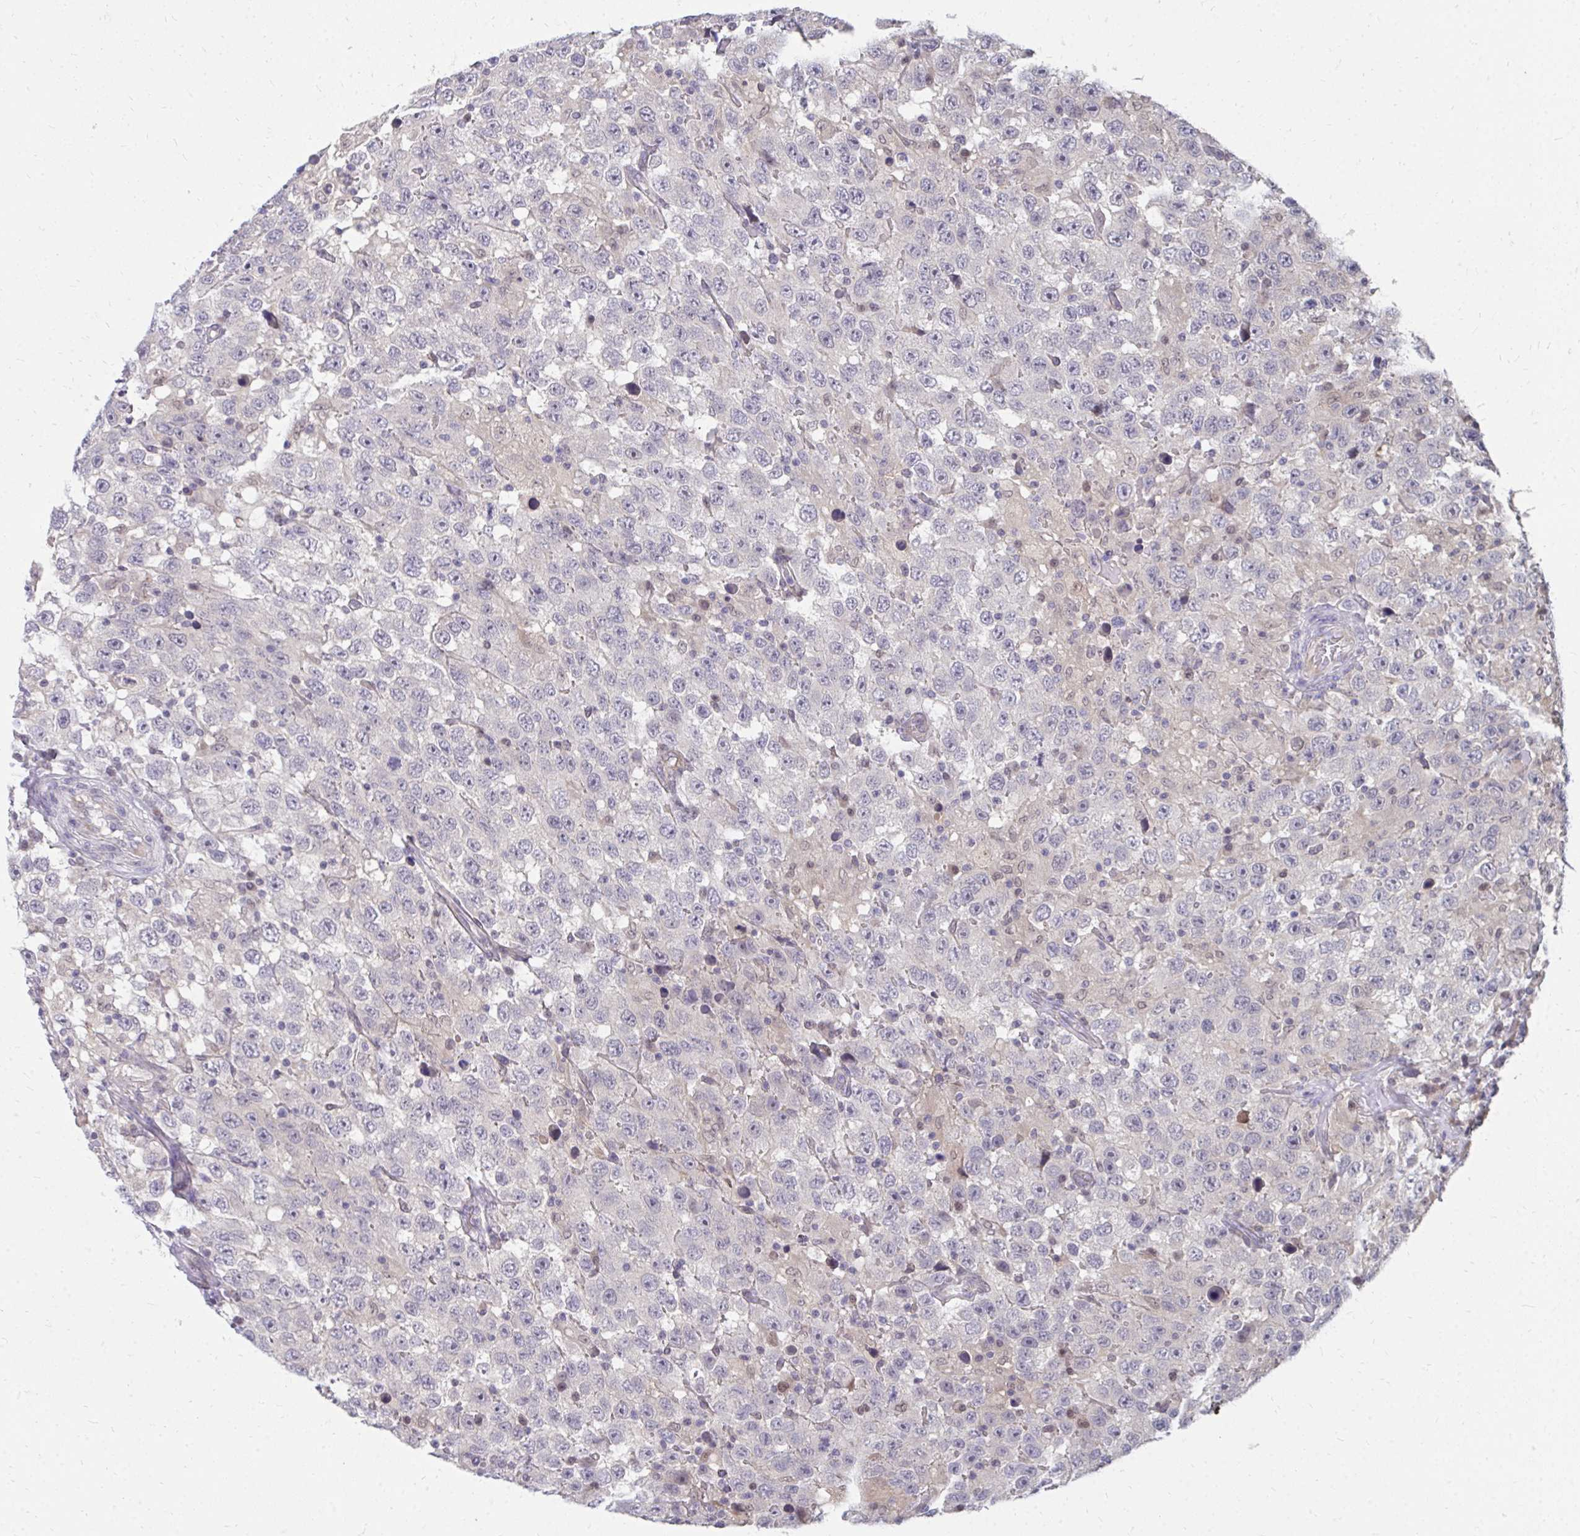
{"staining": {"intensity": "negative", "quantity": "none", "location": "none"}, "tissue": "testis cancer", "cell_type": "Tumor cells", "image_type": "cancer", "snomed": [{"axis": "morphology", "description": "Seminoma, NOS"}, {"axis": "topography", "description": "Testis"}], "caption": "Micrograph shows no significant protein staining in tumor cells of testis cancer (seminoma).", "gene": "MROH8", "patient": {"sex": "male", "age": 41}}